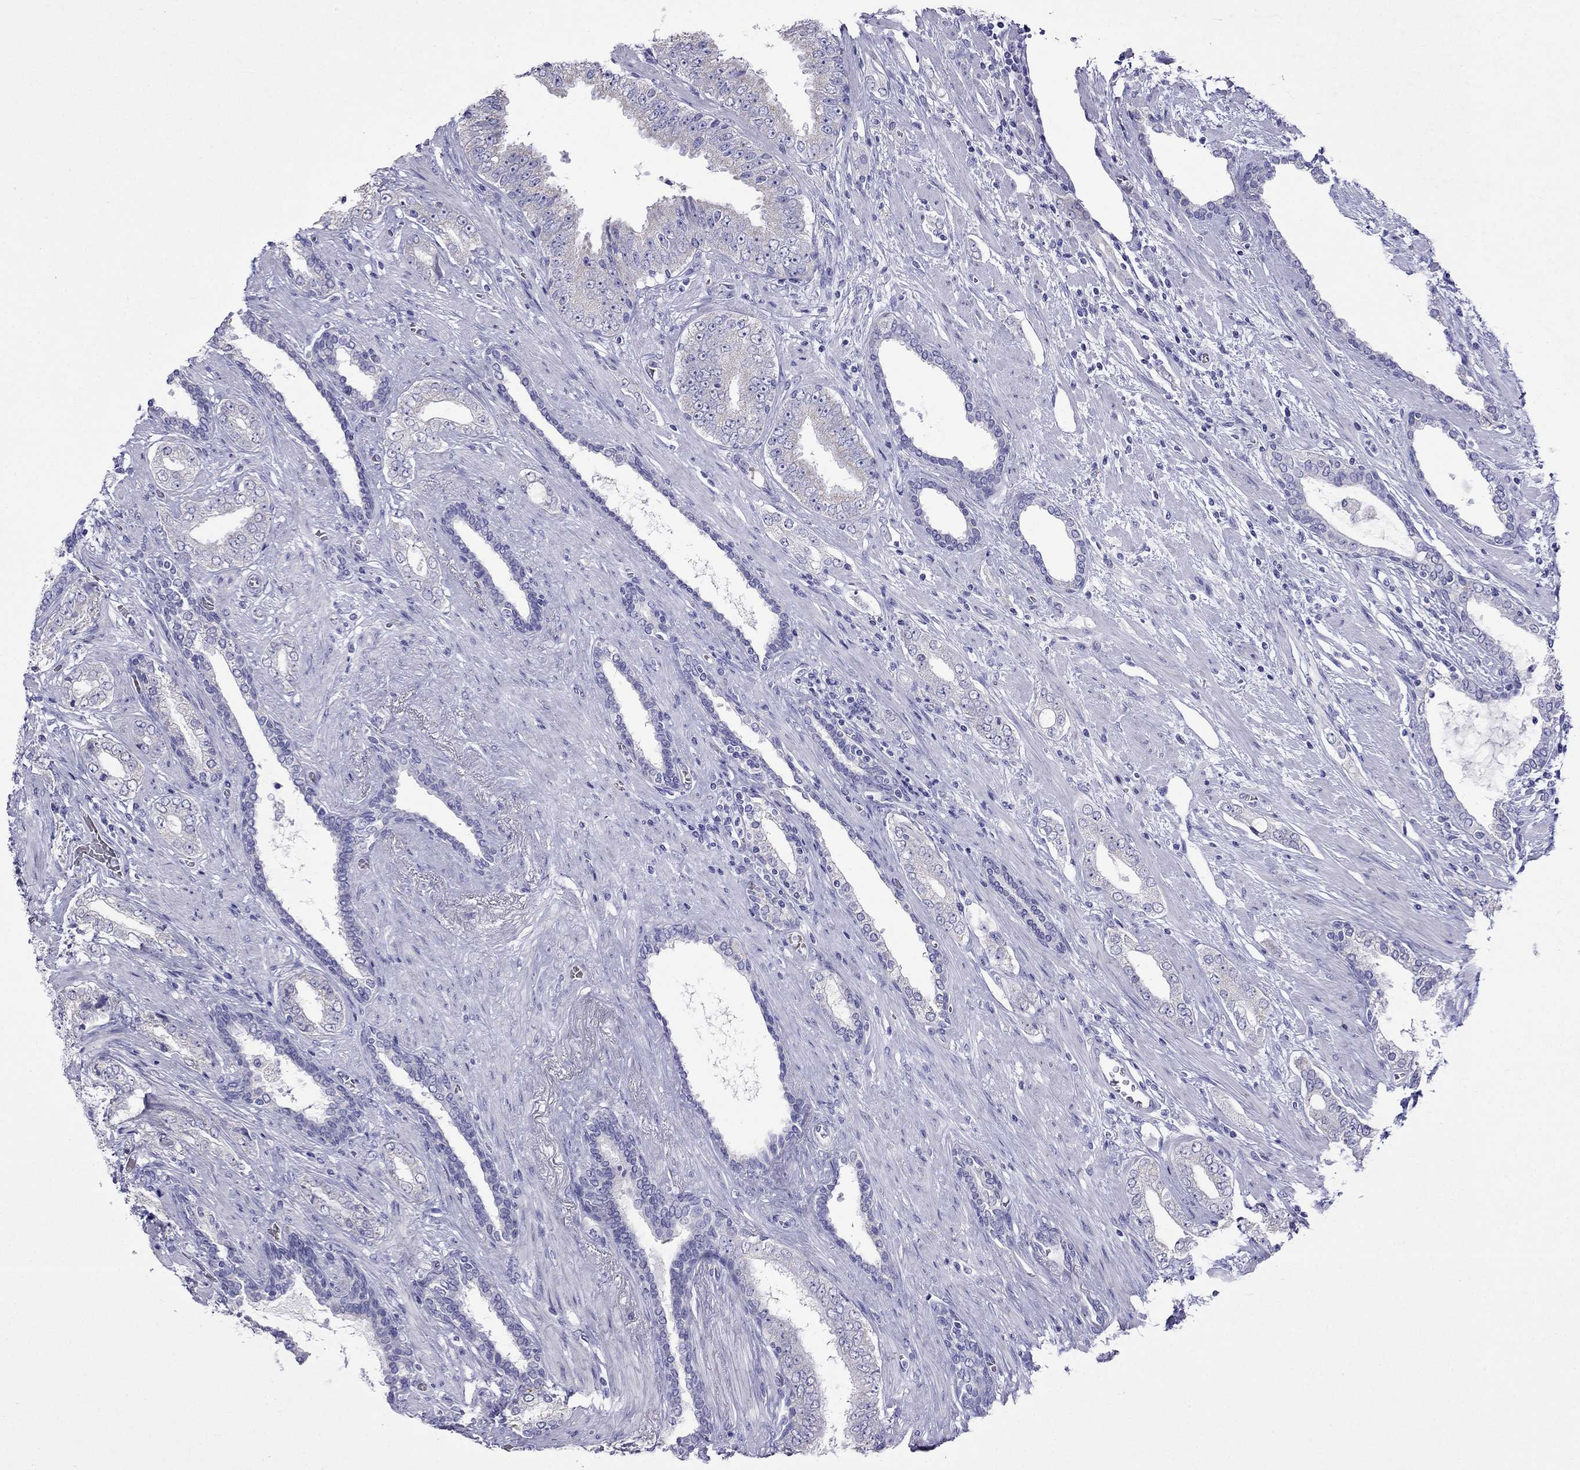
{"staining": {"intensity": "negative", "quantity": "none", "location": "none"}, "tissue": "prostate cancer", "cell_type": "Tumor cells", "image_type": "cancer", "snomed": [{"axis": "morphology", "description": "Adenocarcinoma, Low grade"}, {"axis": "topography", "description": "Prostate and seminal vesicle, NOS"}], "caption": "Prostate adenocarcinoma (low-grade) was stained to show a protein in brown. There is no significant expression in tumor cells. Nuclei are stained in blue.", "gene": "TDRD1", "patient": {"sex": "male", "age": 61}}